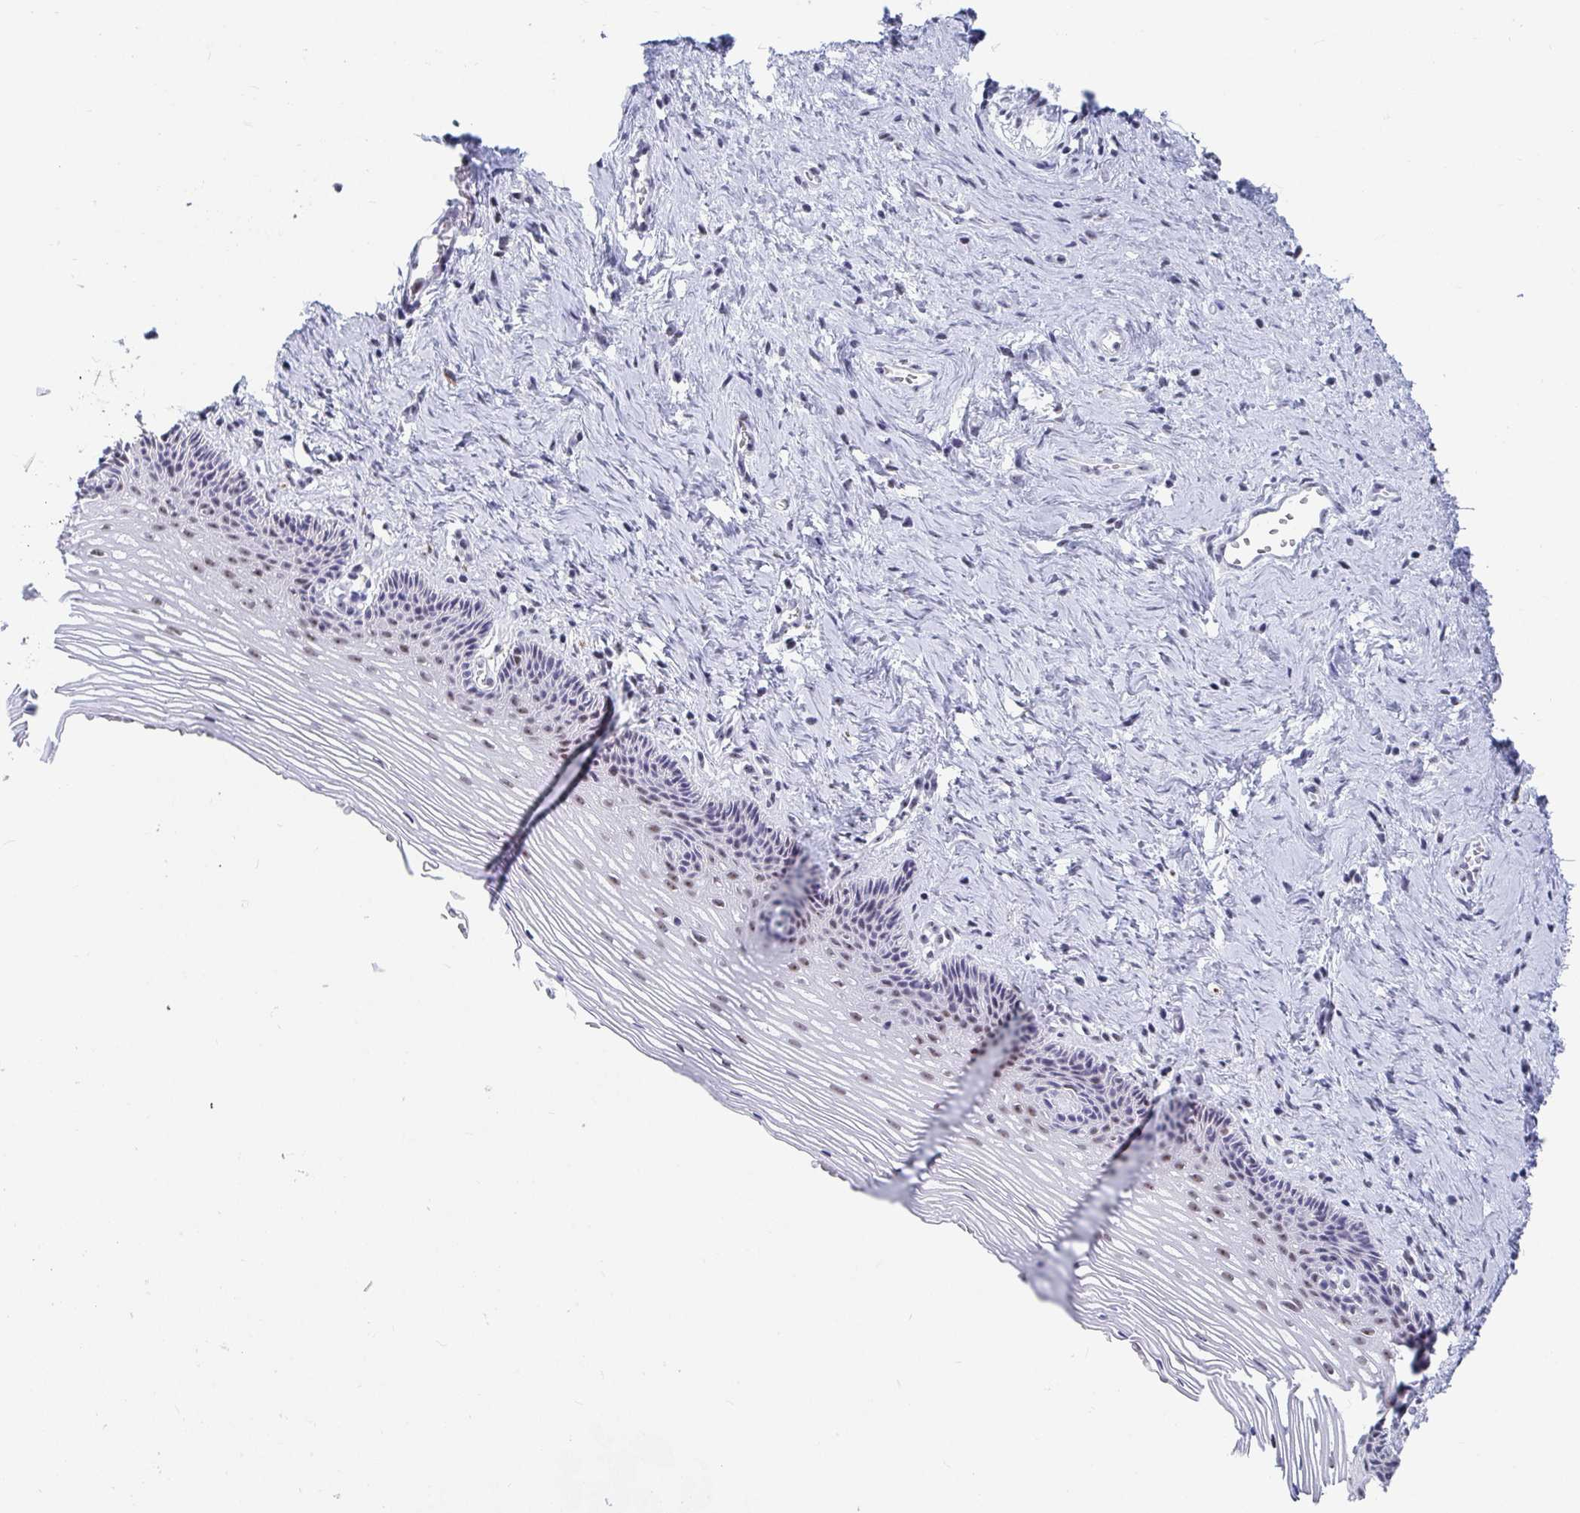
{"staining": {"intensity": "moderate", "quantity": "25%-75%", "location": "nuclear"}, "tissue": "vagina", "cell_type": "Squamous epithelial cells", "image_type": "normal", "snomed": [{"axis": "morphology", "description": "Normal tissue, NOS"}, {"axis": "topography", "description": "Vagina"}, {"axis": "topography", "description": "Cervix"}], "caption": "A medium amount of moderate nuclear expression is identified in about 25%-75% of squamous epithelial cells in benign vagina.", "gene": "SIRT7", "patient": {"sex": "female", "age": 37}}